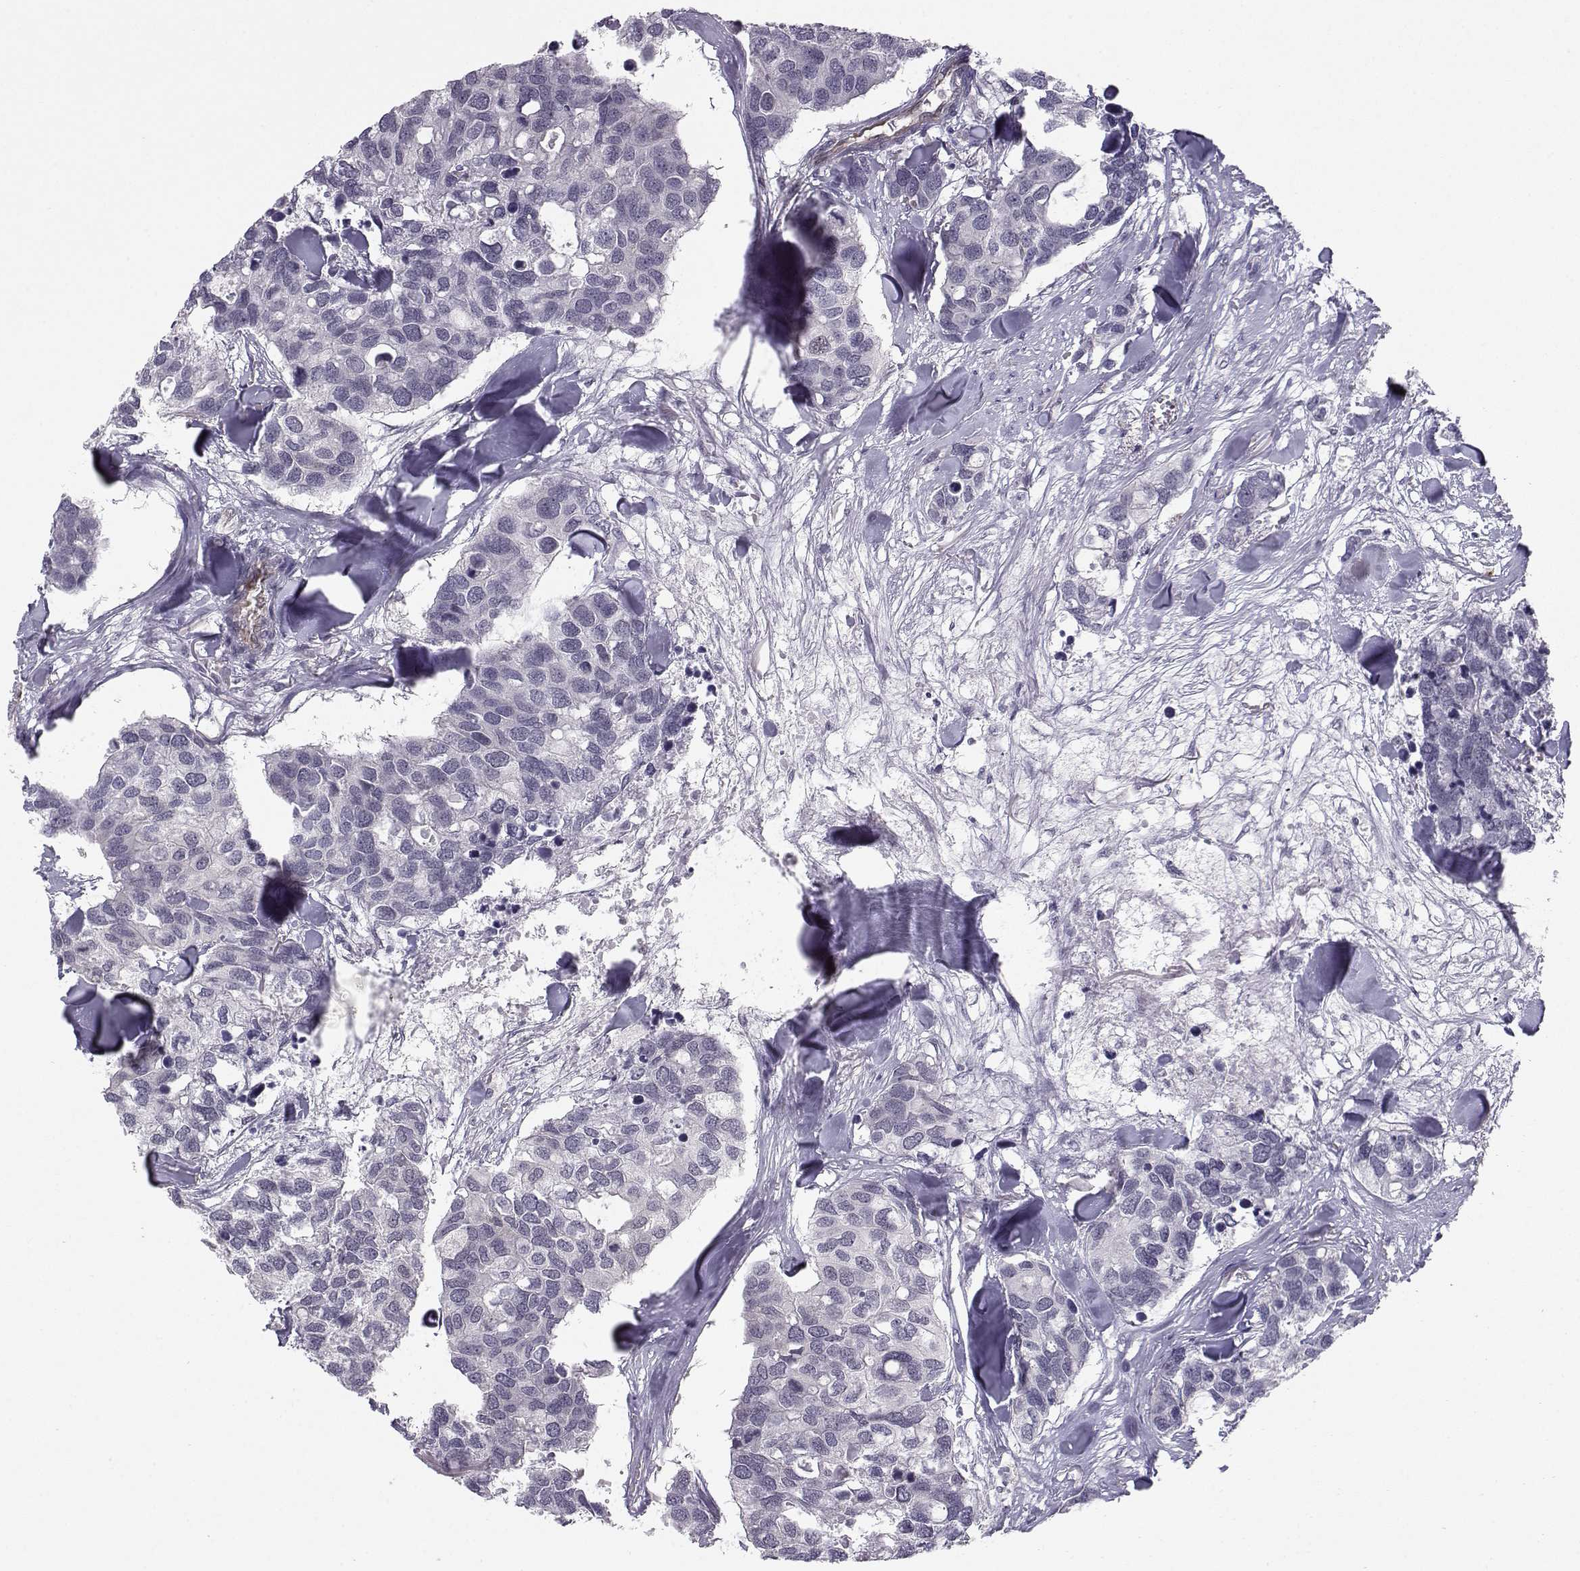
{"staining": {"intensity": "negative", "quantity": "none", "location": "none"}, "tissue": "breast cancer", "cell_type": "Tumor cells", "image_type": "cancer", "snomed": [{"axis": "morphology", "description": "Duct carcinoma"}, {"axis": "topography", "description": "Breast"}], "caption": "Tumor cells are negative for brown protein staining in breast invasive ductal carcinoma.", "gene": "KIF13B", "patient": {"sex": "female", "age": 83}}